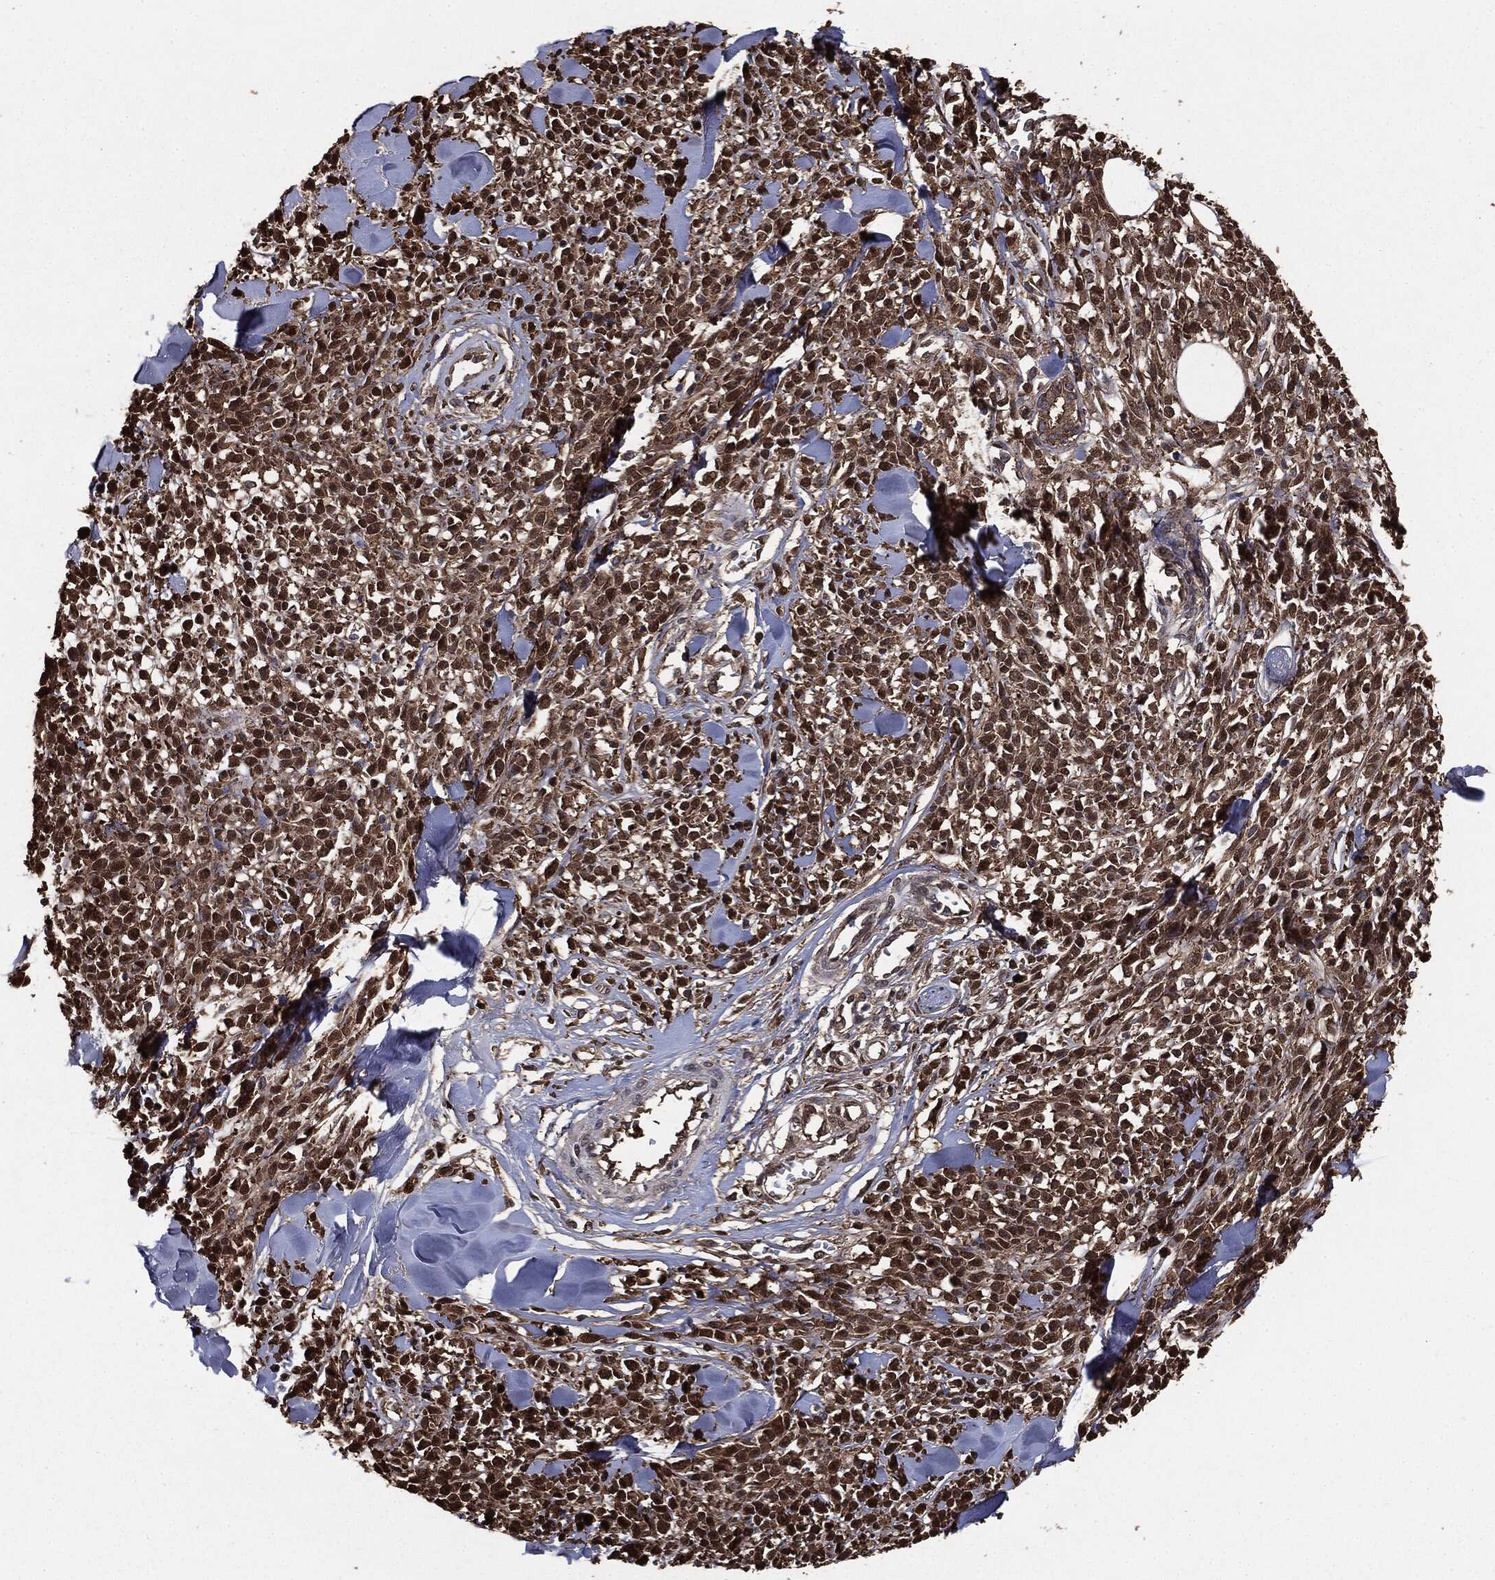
{"staining": {"intensity": "strong", "quantity": ">75%", "location": "cytoplasmic/membranous,nuclear"}, "tissue": "melanoma", "cell_type": "Tumor cells", "image_type": "cancer", "snomed": [{"axis": "morphology", "description": "Malignant melanoma, NOS"}, {"axis": "topography", "description": "Skin"}, {"axis": "topography", "description": "Skin of trunk"}], "caption": "This micrograph reveals immunohistochemistry staining of human malignant melanoma, with high strong cytoplasmic/membranous and nuclear staining in about >75% of tumor cells.", "gene": "NME1", "patient": {"sex": "male", "age": 74}}